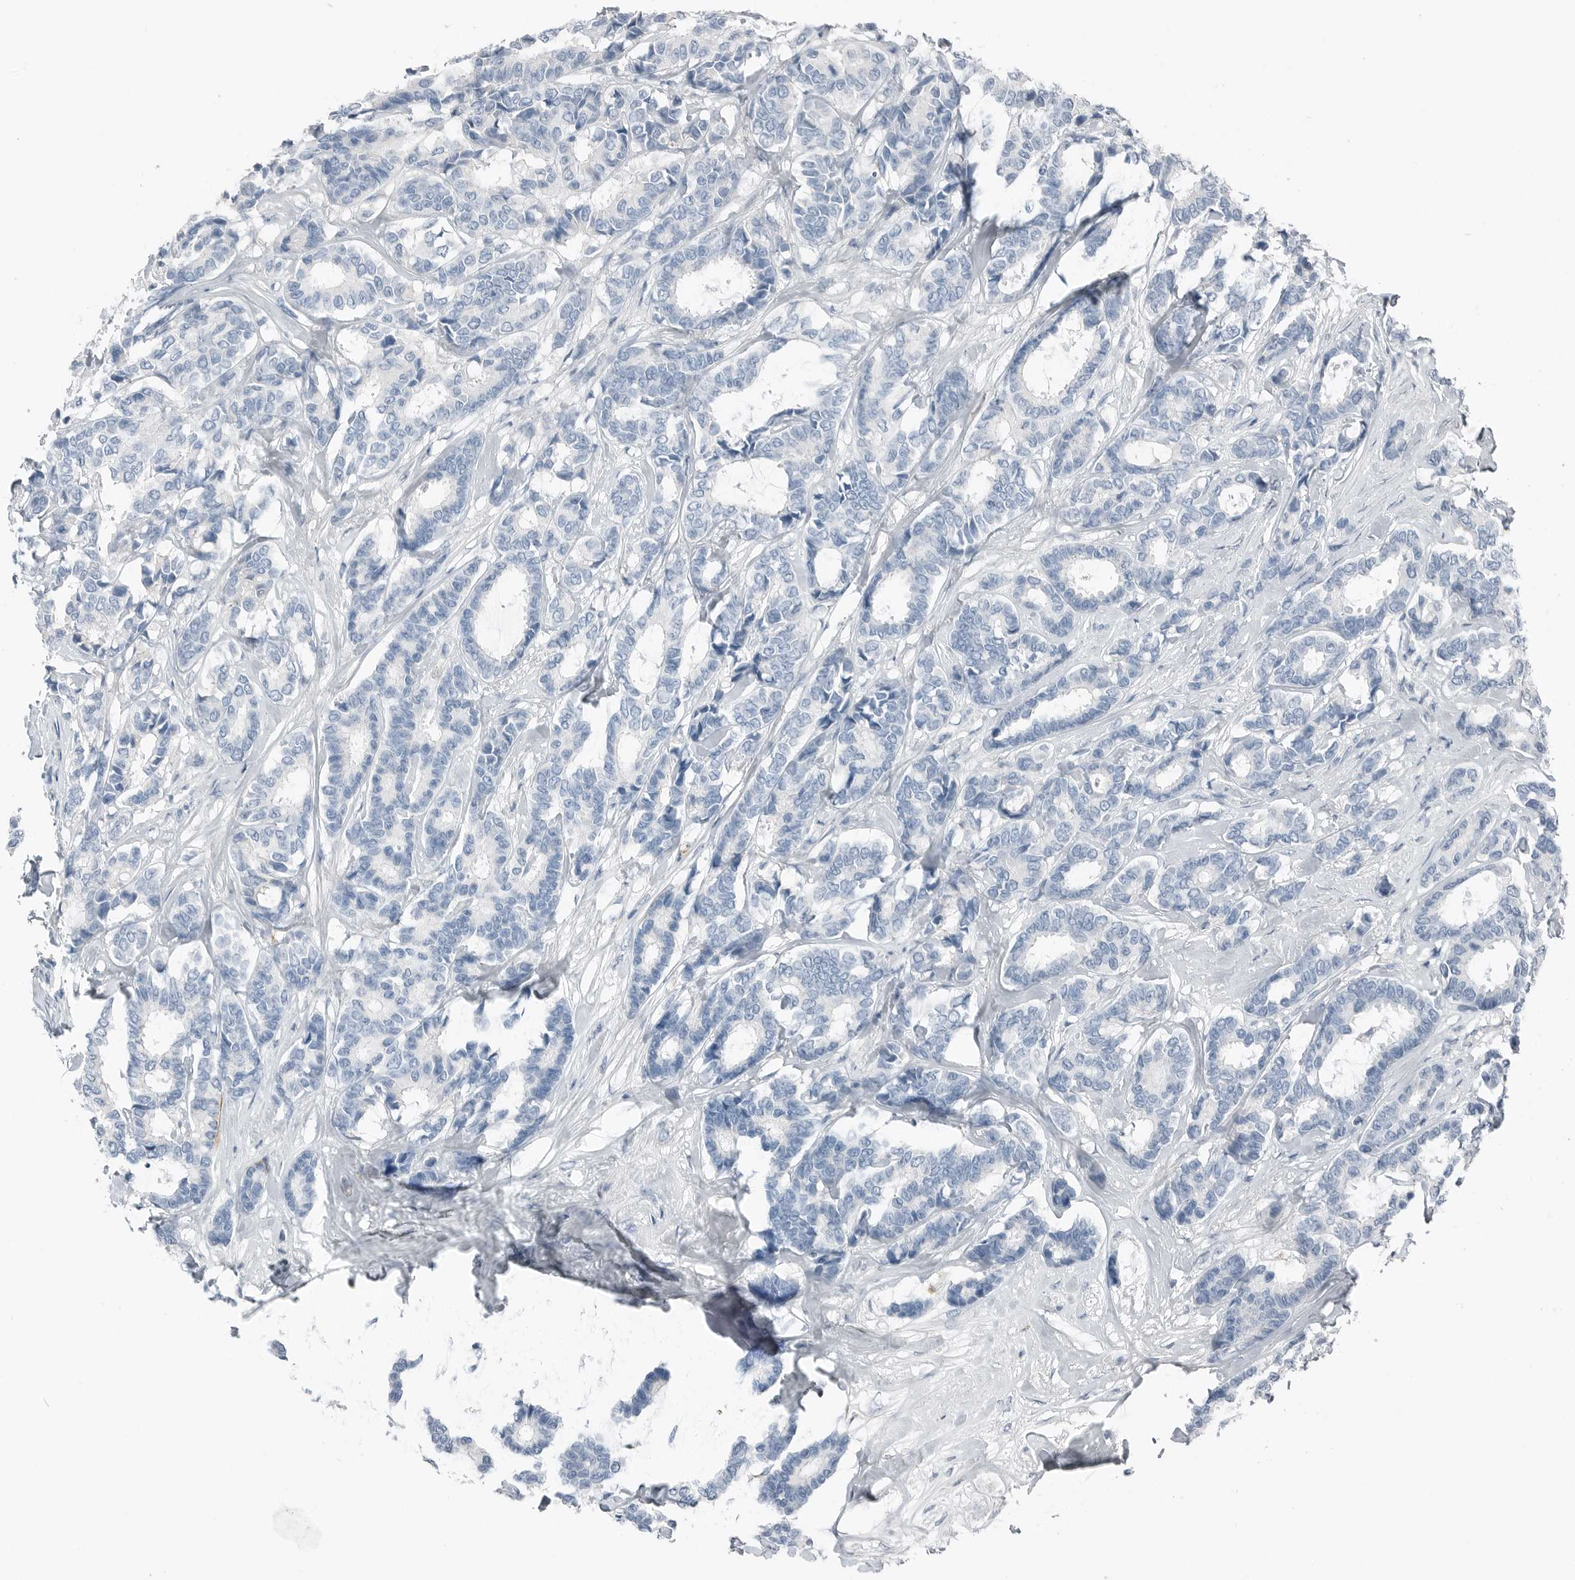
{"staining": {"intensity": "negative", "quantity": "none", "location": "none"}, "tissue": "breast cancer", "cell_type": "Tumor cells", "image_type": "cancer", "snomed": [{"axis": "morphology", "description": "Duct carcinoma"}, {"axis": "topography", "description": "Breast"}], "caption": "Breast infiltrating ductal carcinoma was stained to show a protein in brown. There is no significant expression in tumor cells.", "gene": "SERPINB7", "patient": {"sex": "female", "age": 87}}